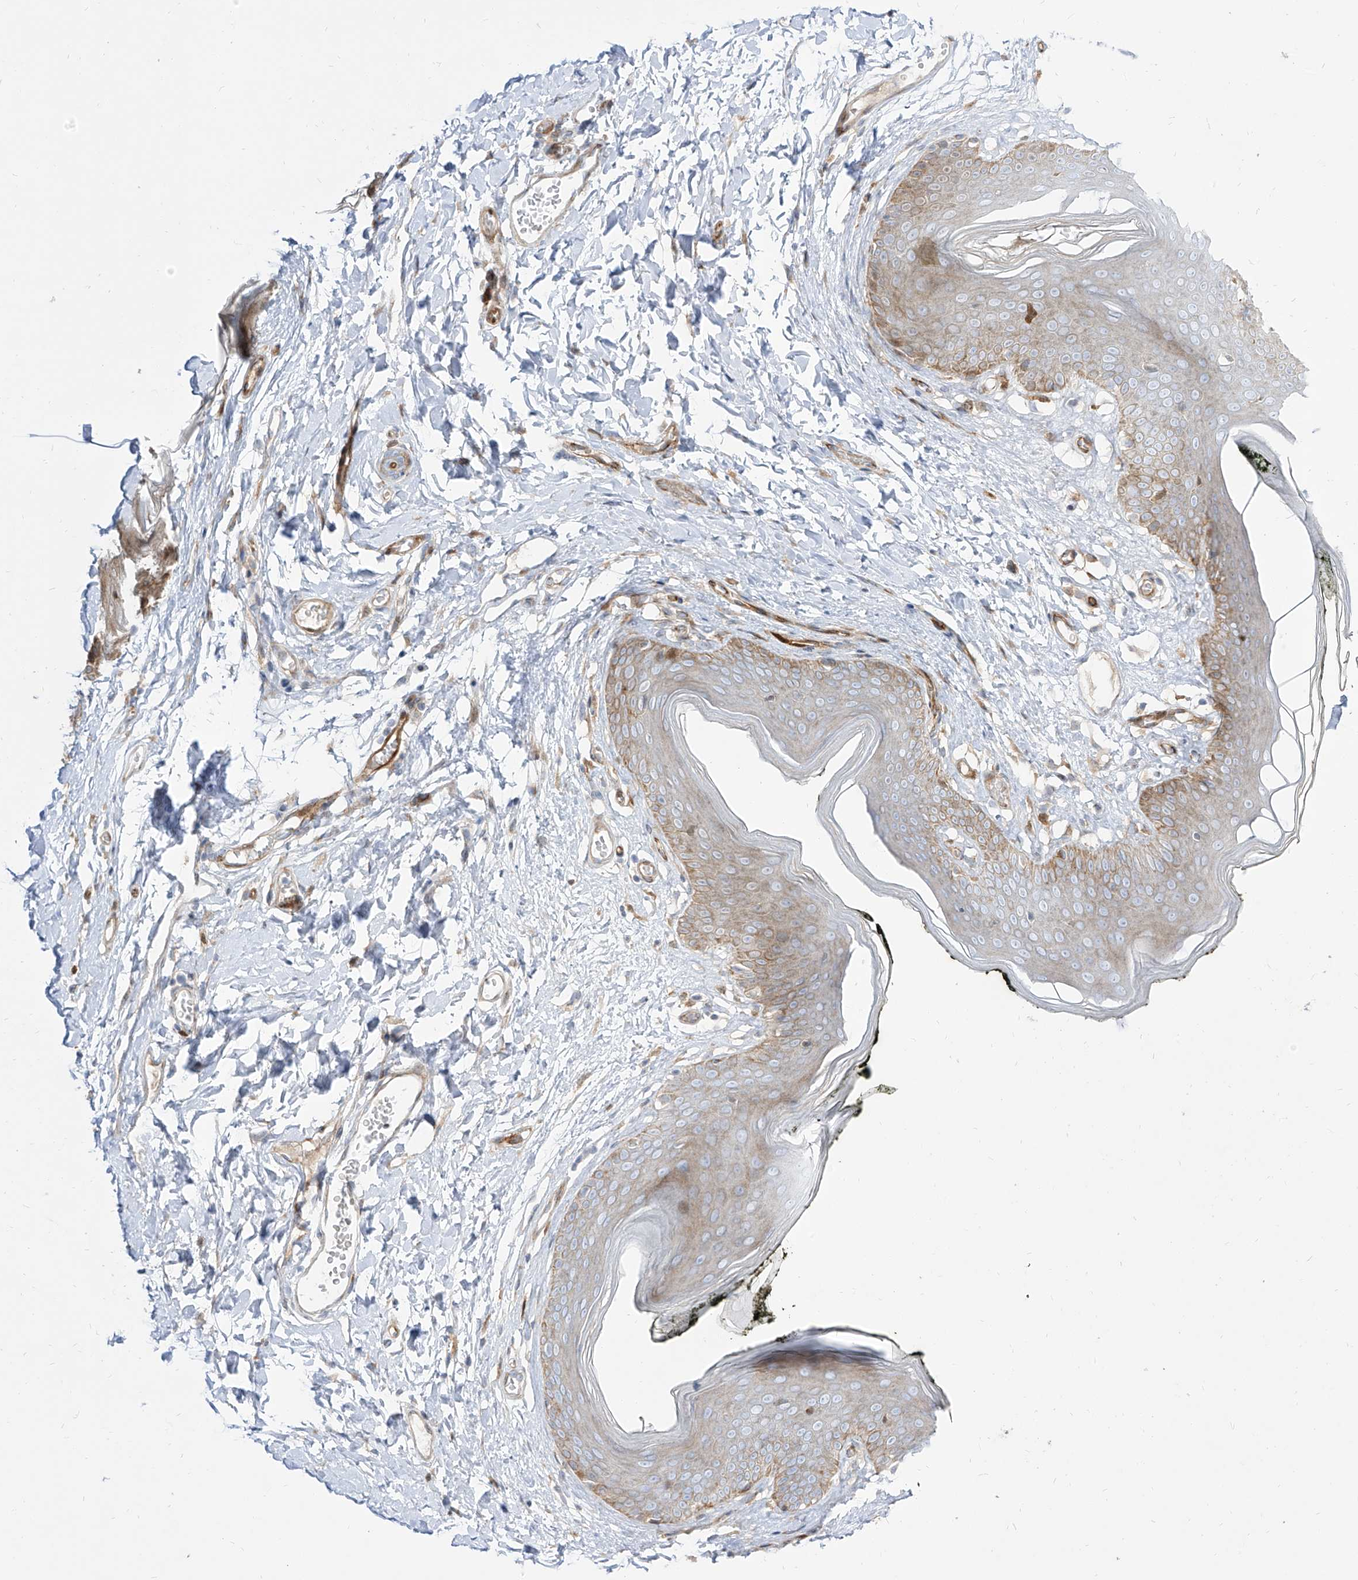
{"staining": {"intensity": "moderate", "quantity": ">75%", "location": "cytoplasmic/membranous,nuclear"}, "tissue": "skin", "cell_type": "Epidermal cells", "image_type": "normal", "snomed": [{"axis": "morphology", "description": "Normal tissue, NOS"}, {"axis": "morphology", "description": "Inflammation, NOS"}, {"axis": "topography", "description": "Vulva"}], "caption": "Skin stained for a protein (brown) displays moderate cytoplasmic/membranous,nuclear positive staining in about >75% of epidermal cells.", "gene": "KYNU", "patient": {"sex": "female", "age": 84}}